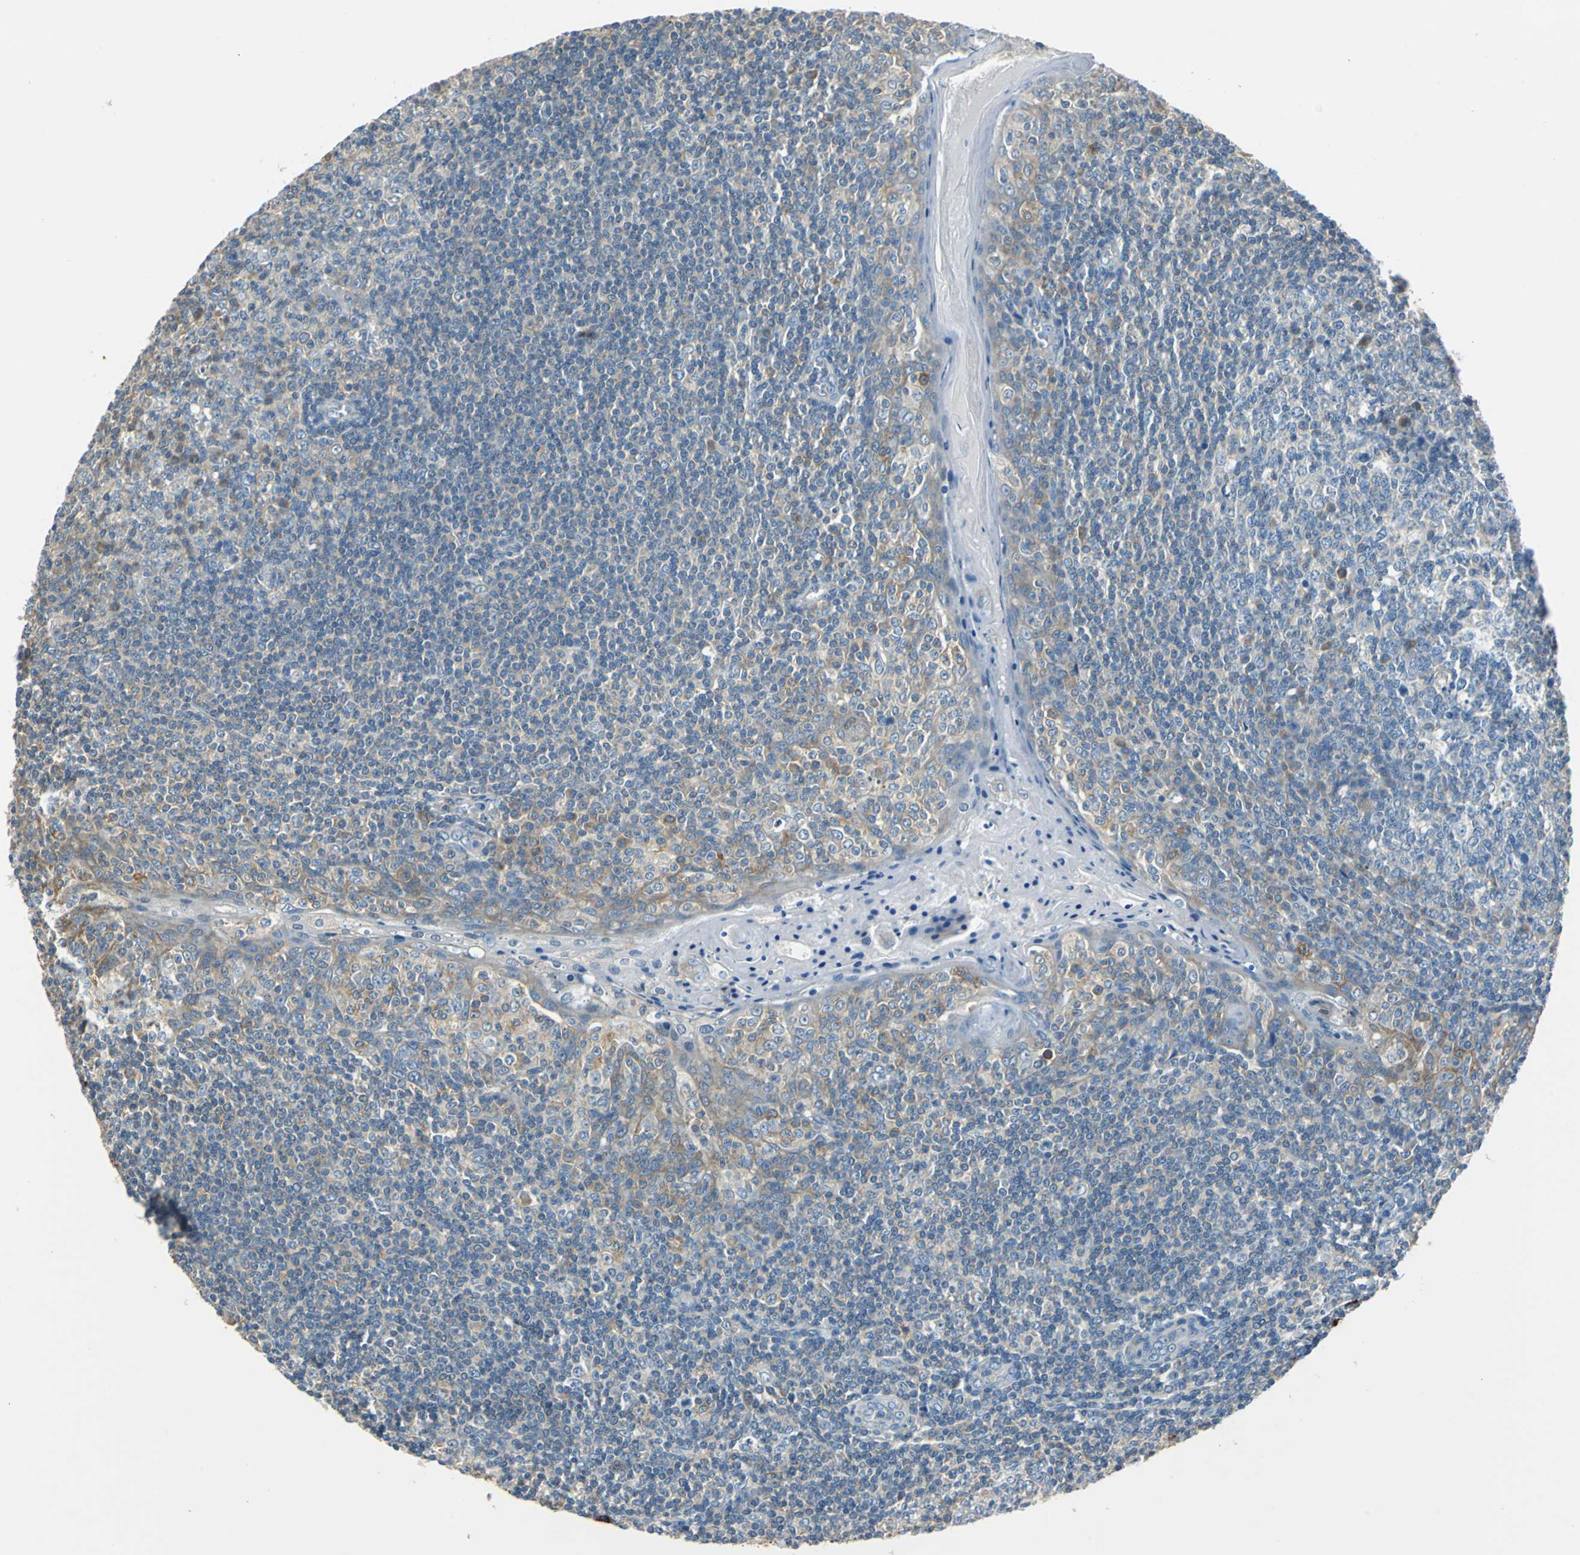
{"staining": {"intensity": "weak", "quantity": ">75%", "location": "cytoplasmic/membranous"}, "tissue": "tonsil", "cell_type": "Germinal center cells", "image_type": "normal", "snomed": [{"axis": "morphology", "description": "Normal tissue, NOS"}, {"axis": "topography", "description": "Tonsil"}], "caption": "High-magnification brightfield microscopy of benign tonsil stained with DAB (3,3'-diaminobenzidine) (brown) and counterstained with hematoxylin (blue). germinal center cells exhibit weak cytoplasmic/membranous staining is appreciated in about>75% of cells.", "gene": "CPA3", "patient": {"sex": "male", "age": 31}}